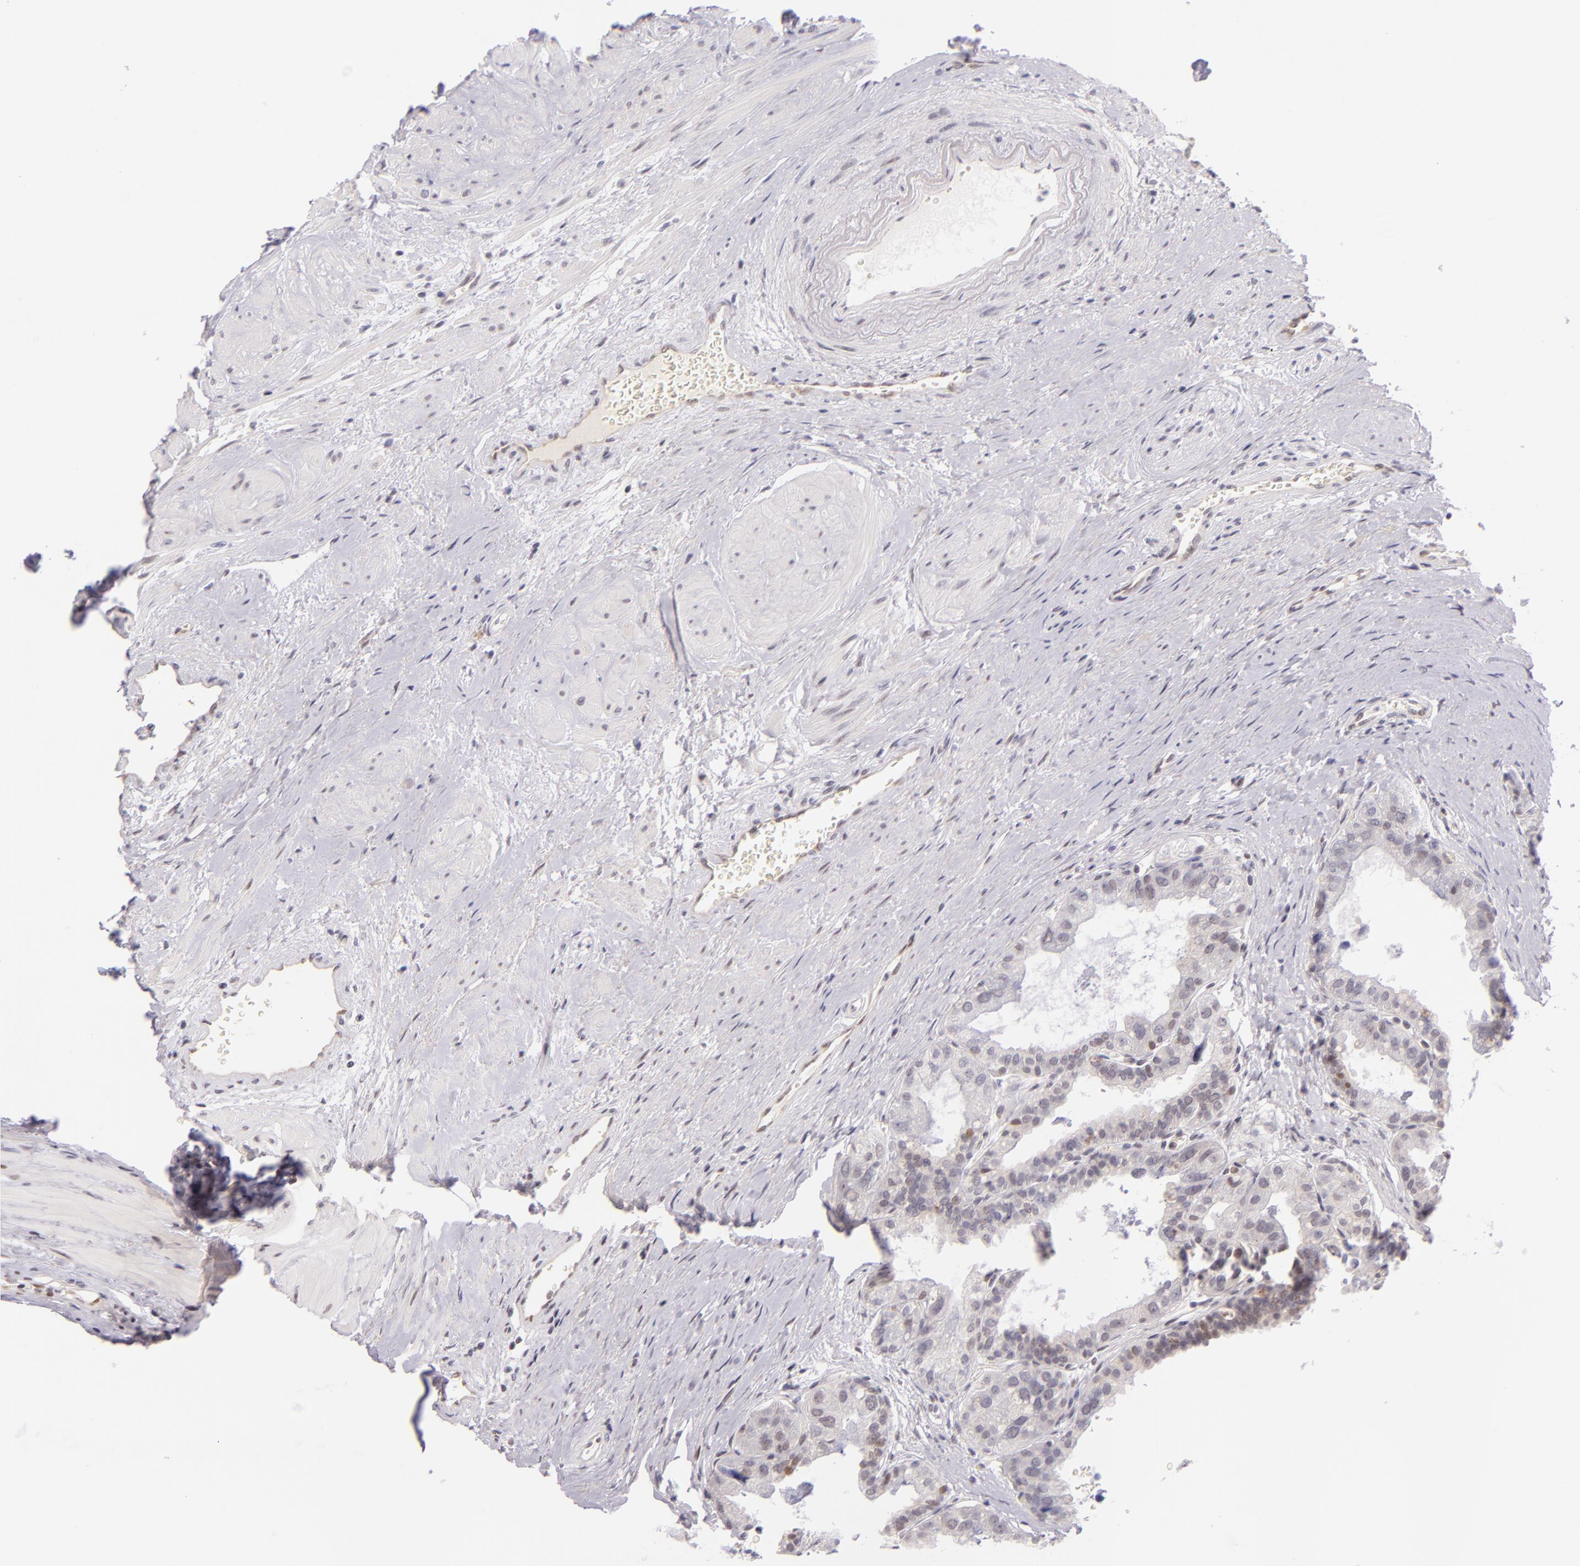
{"staining": {"intensity": "weak", "quantity": "<25%", "location": "cytoplasmic/membranous,nuclear"}, "tissue": "prostate", "cell_type": "Glandular cells", "image_type": "normal", "snomed": [{"axis": "morphology", "description": "Normal tissue, NOS"}, {"axis": "topography", "description": "Prostate"}], "caption": "IHC of unremarkable human prostate demonstrates no positivity in glandular cells.", "gene": "BCL3", "patient": {"sex": "male", "age": 60}}